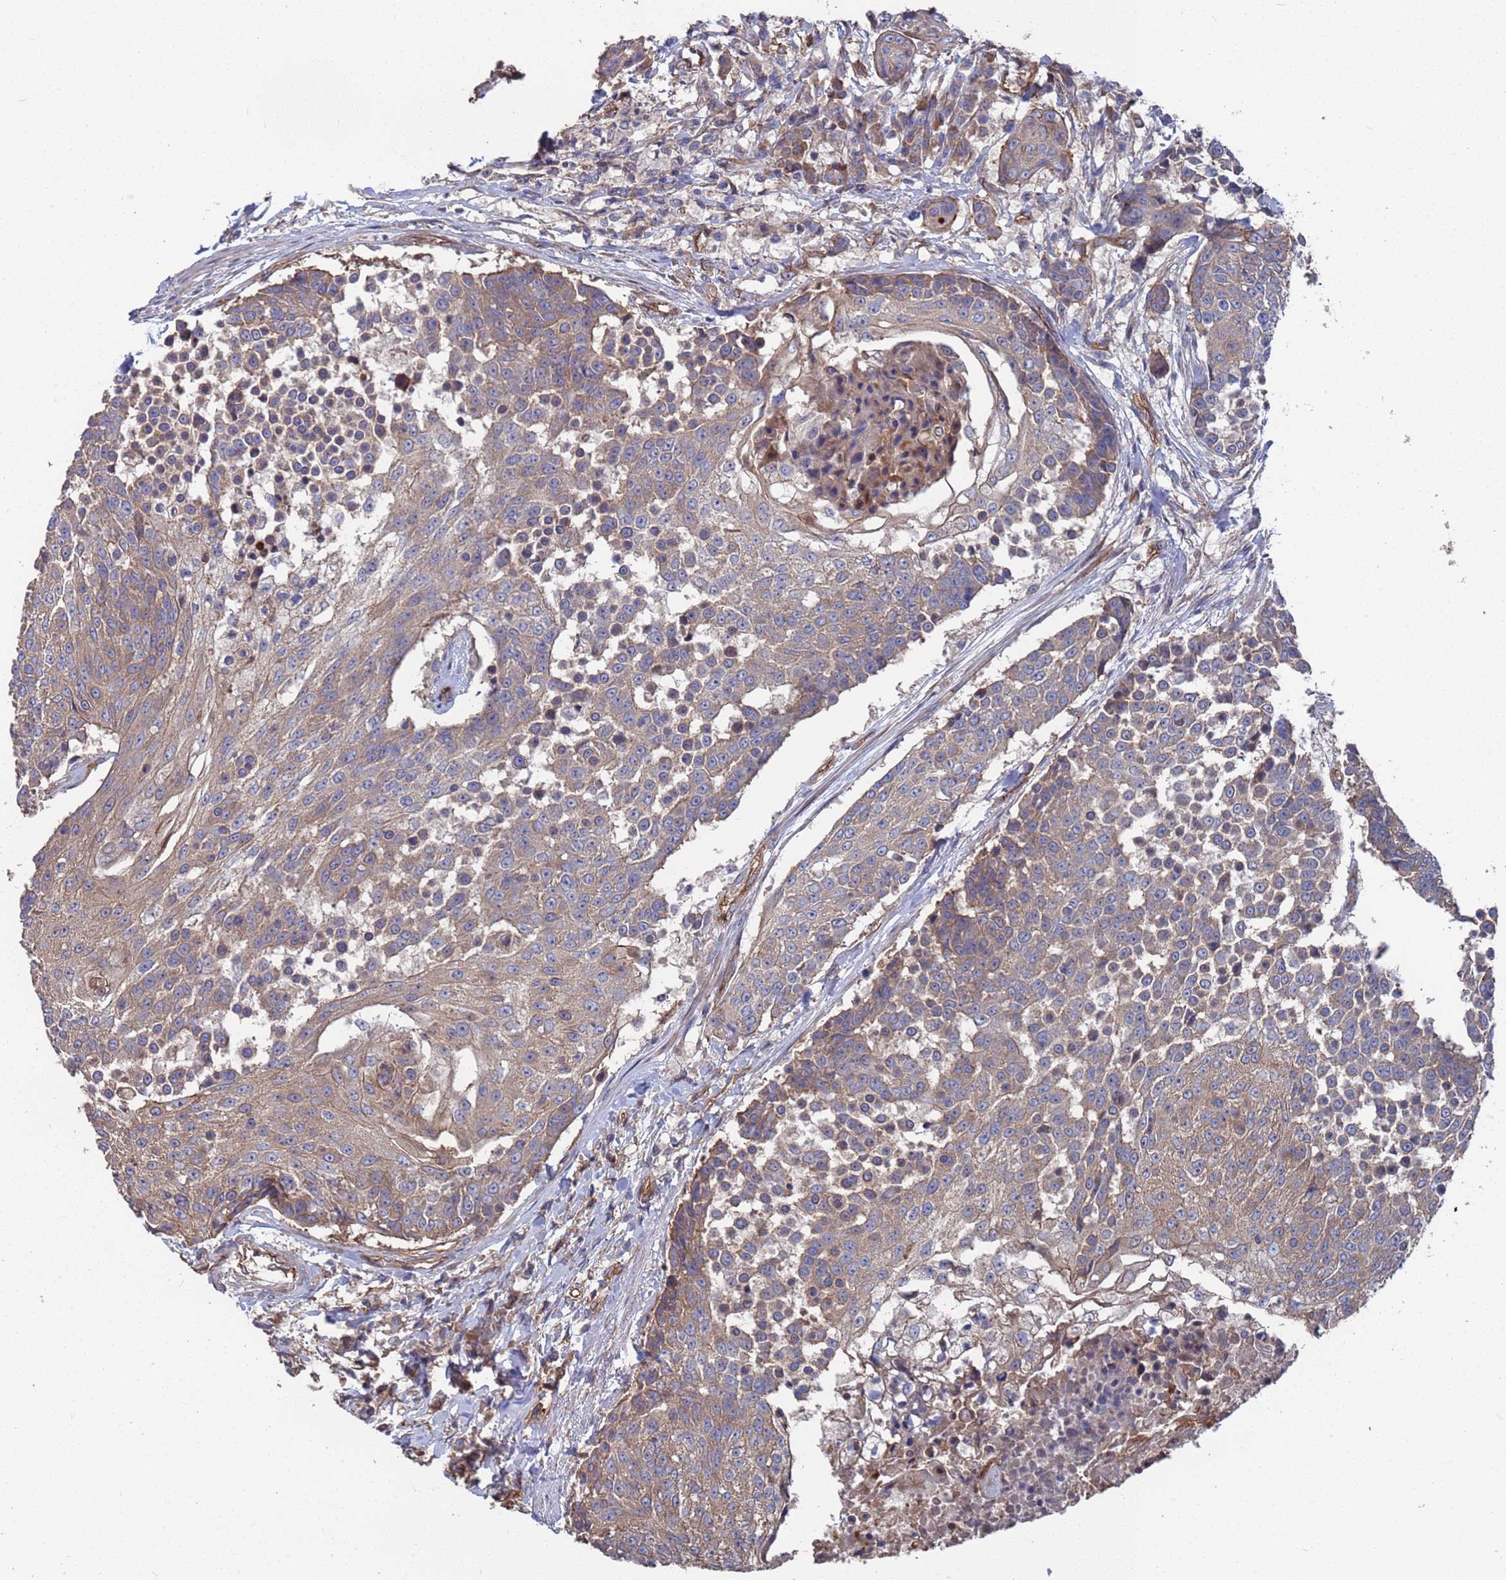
{"staining": {"intensity": "moderate", "quantity": "<25%", "location": "cytoplasmic/membranous"}, "tissue": "urothelial cancer", "cell_type": "Tumor cells", "image_type": "cancer", "snomed": [{"axis": "morphology", "description": "Urothelial carcinoma, High grade"}, {"axis": "topography", "description": "Urinary bladder"}], "caption": "Immunohistochemical staining of human urothelial carcinoma (high-grade) demonstrates moderate cytoplasmic/membranous protein expression in approximately <25% of tumor cells.", "gene": "NDUFAF6", "patient": {"sex": "female", "age": 63}}